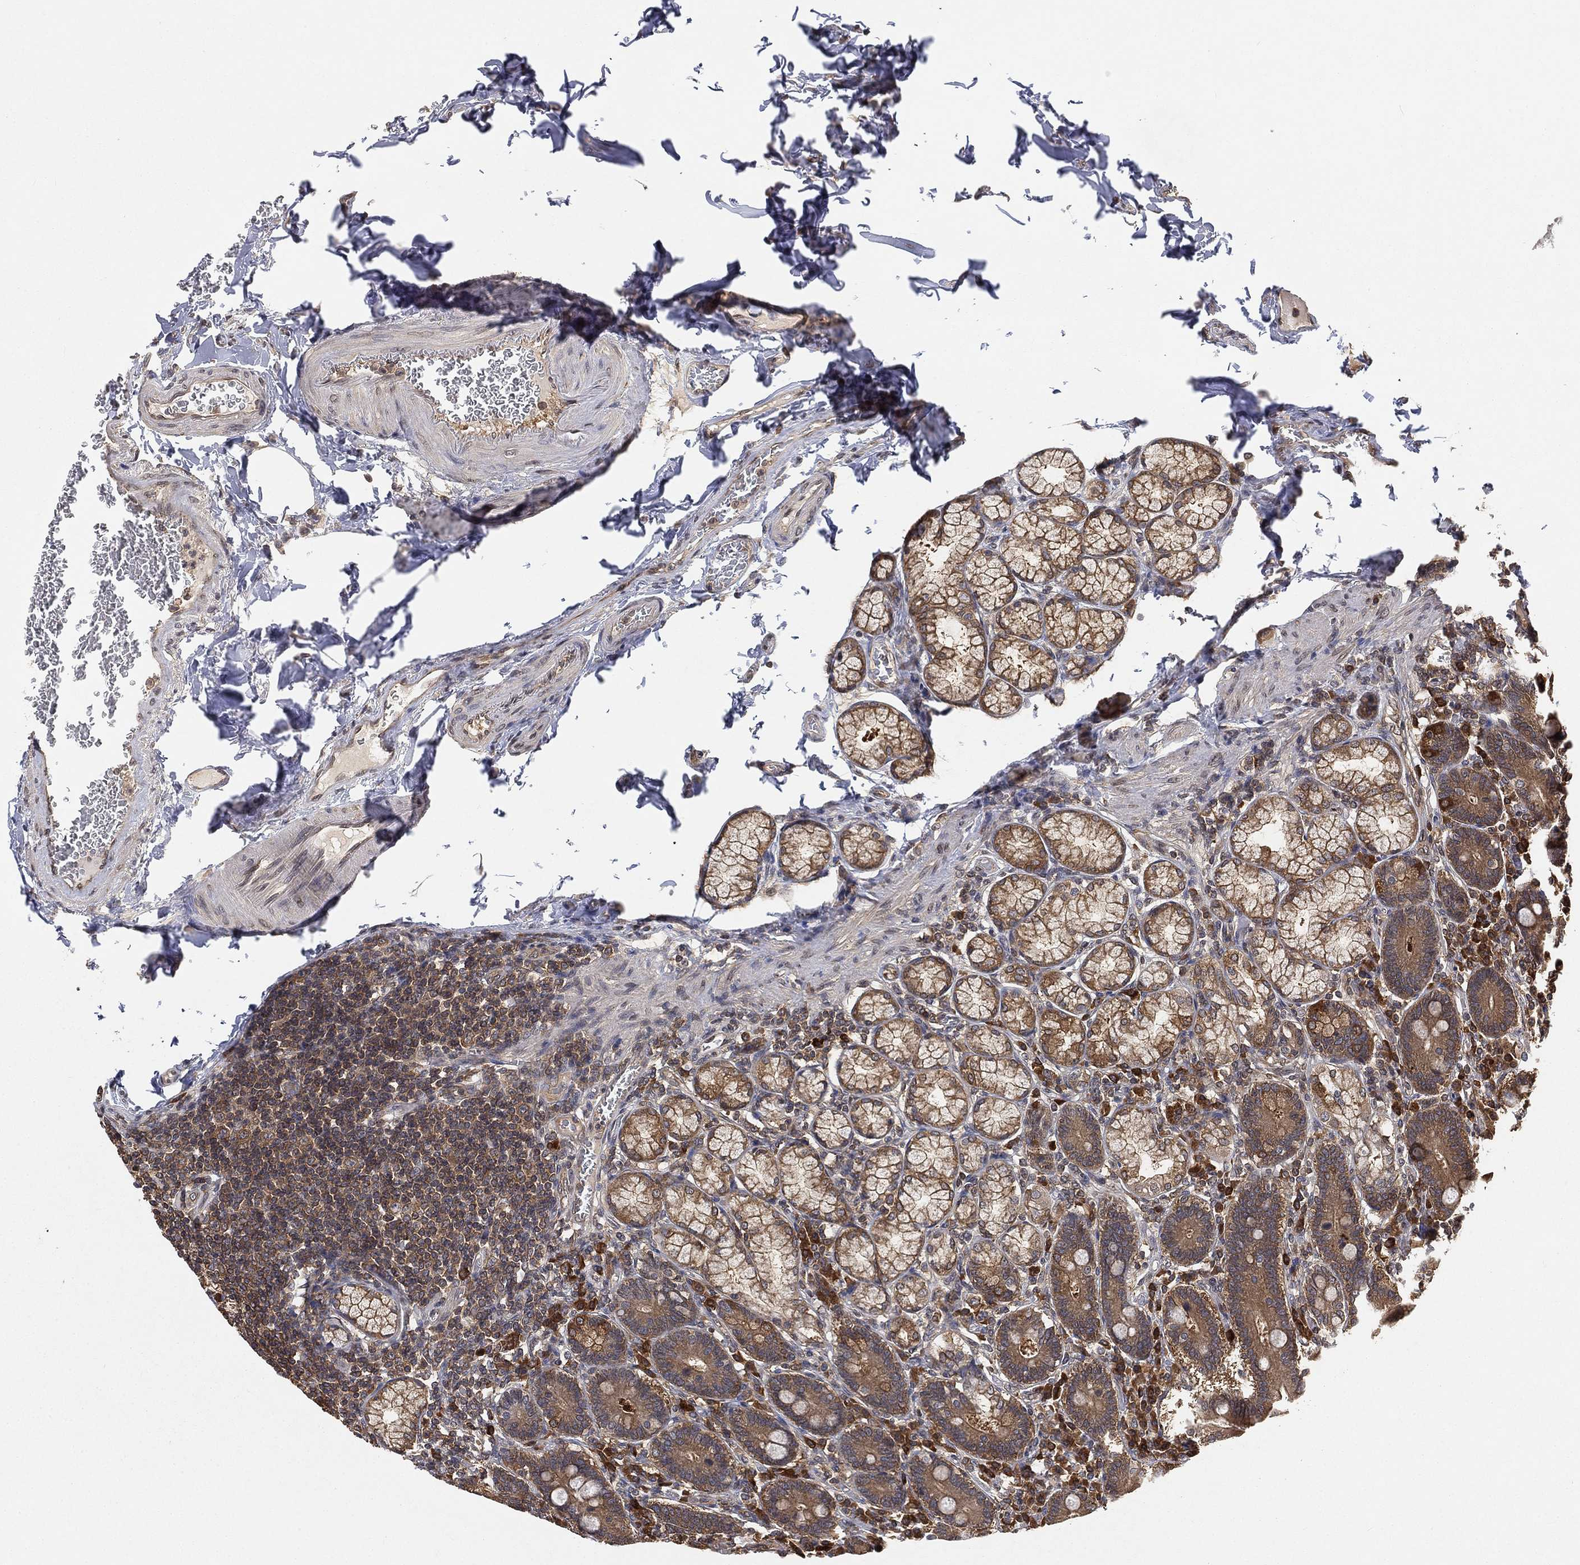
{"staining": {"intensity": "strong", "quantity": "25%-75%", "location": "cytoplasmic/membranous"}, "tissue": "duodenum", "cell_type": "Glandular cells", "image_type": "normal", "snomed": [{"axis": "morphology", "description": "Normal tissue, NOS"}, {"axis": "topography", "description": "Duodenum"}], "caption": "Immunohistochemistry (IHC) of normal duodenum shows high levels of strong cytoplasmic/membranous staining in approximately 25%-75% of glandular cells.", "gene": "UBA5", "patient": {"sex": "female", "age": 62}}